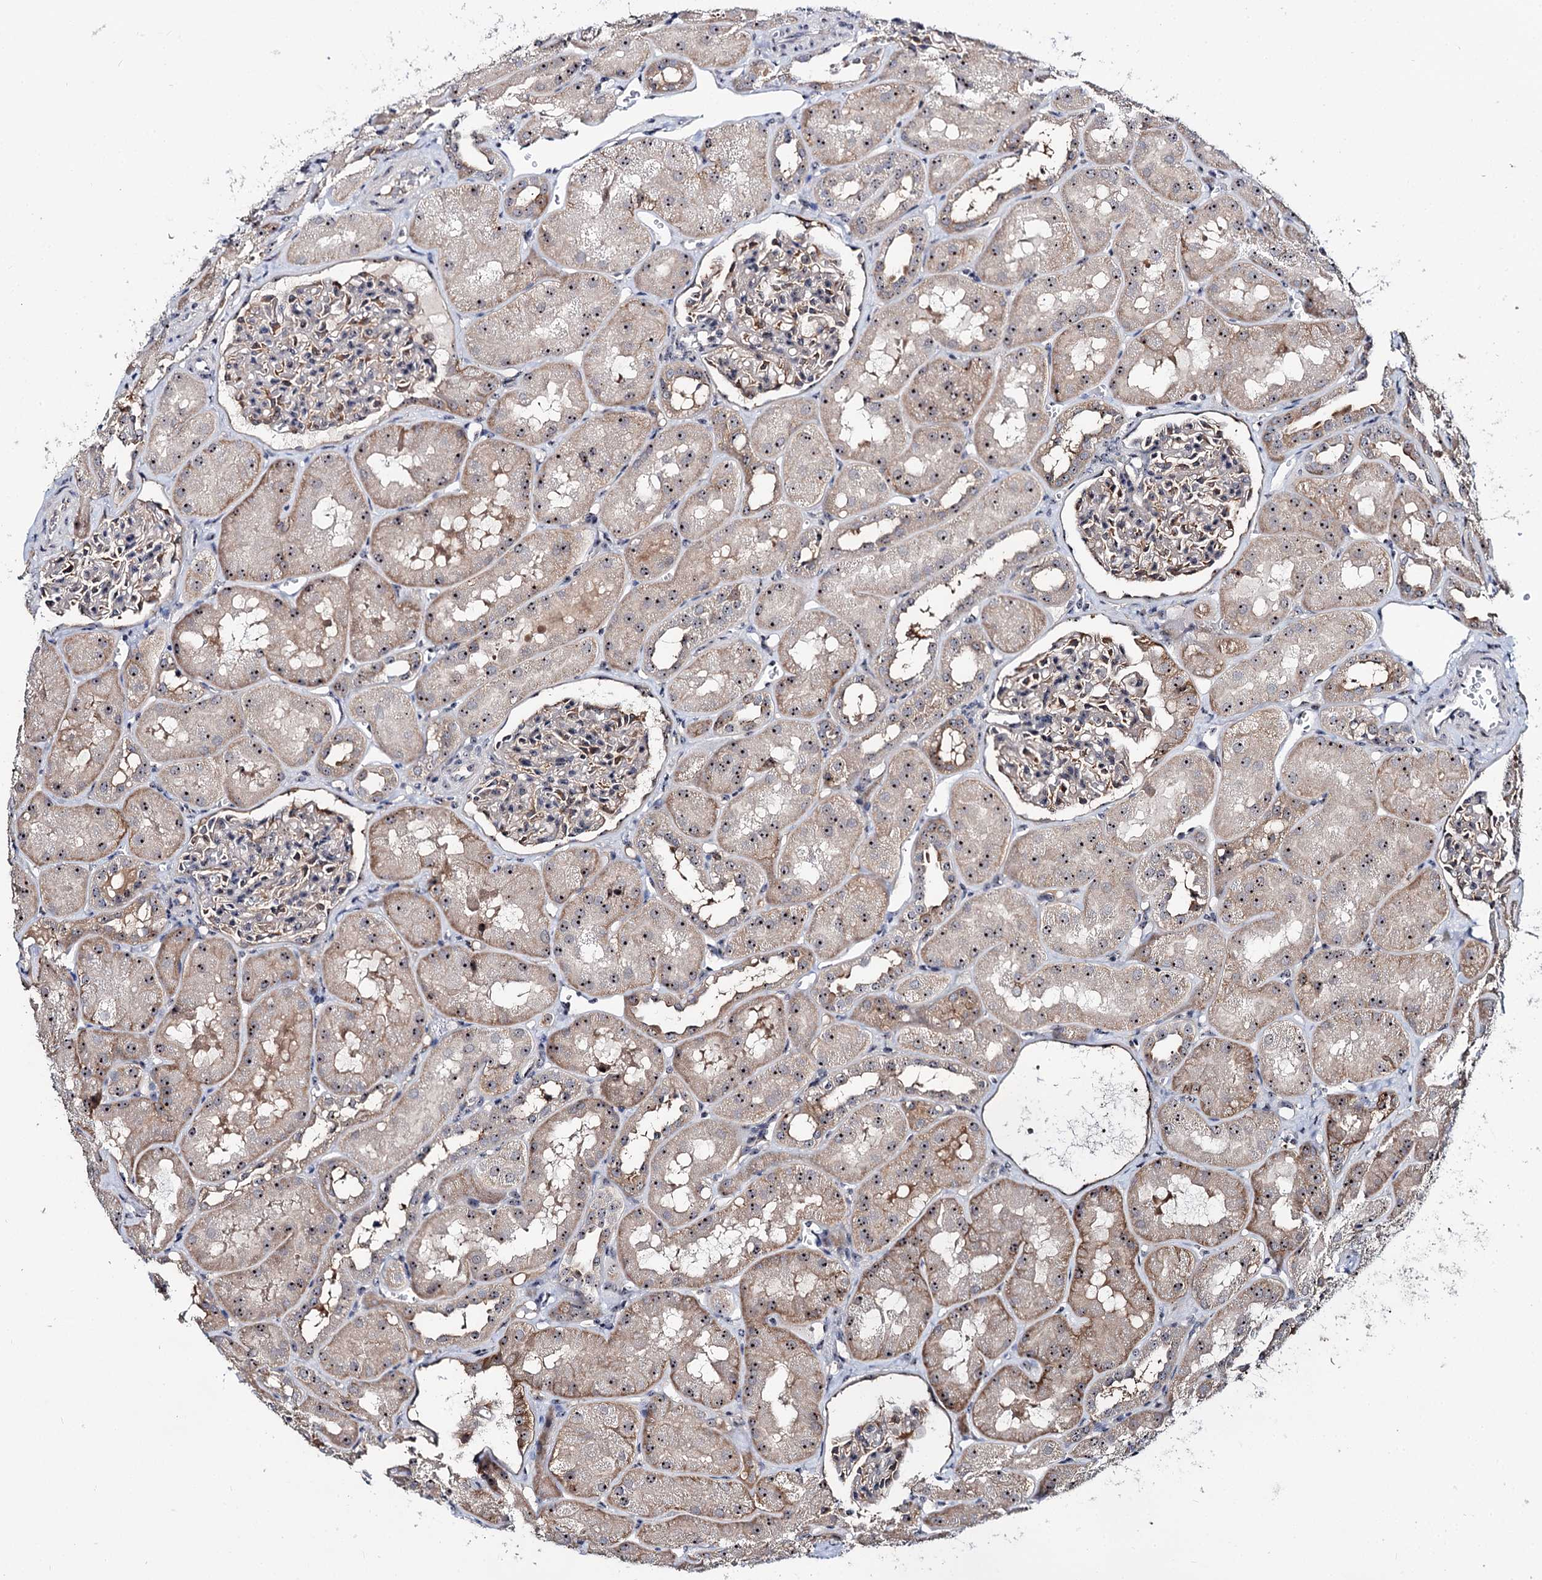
{"staining": {"intensity": "moderate", "quantity": "<25%", "location": "cytoplasmic/membranous,nuclear"}, "tissue": "kidney", "cell_type": "Cells in glomeruli", "image_type": "normal", "snomed": [{"axis": "morphology", "description": "Normal tissue, NOS"}, {"axis": "topography", "description": "Kidney"}, {"axis": "topography", "description": "Urinary bladder"}], "caption": "Moderate cytoplasmic/membranous,nuclear staining is appreciated in approximately <25% of cells in glomeruli in normal kidney.", "gene": "SUPT20H", "patient": {"sex": "male", "age": 16}}